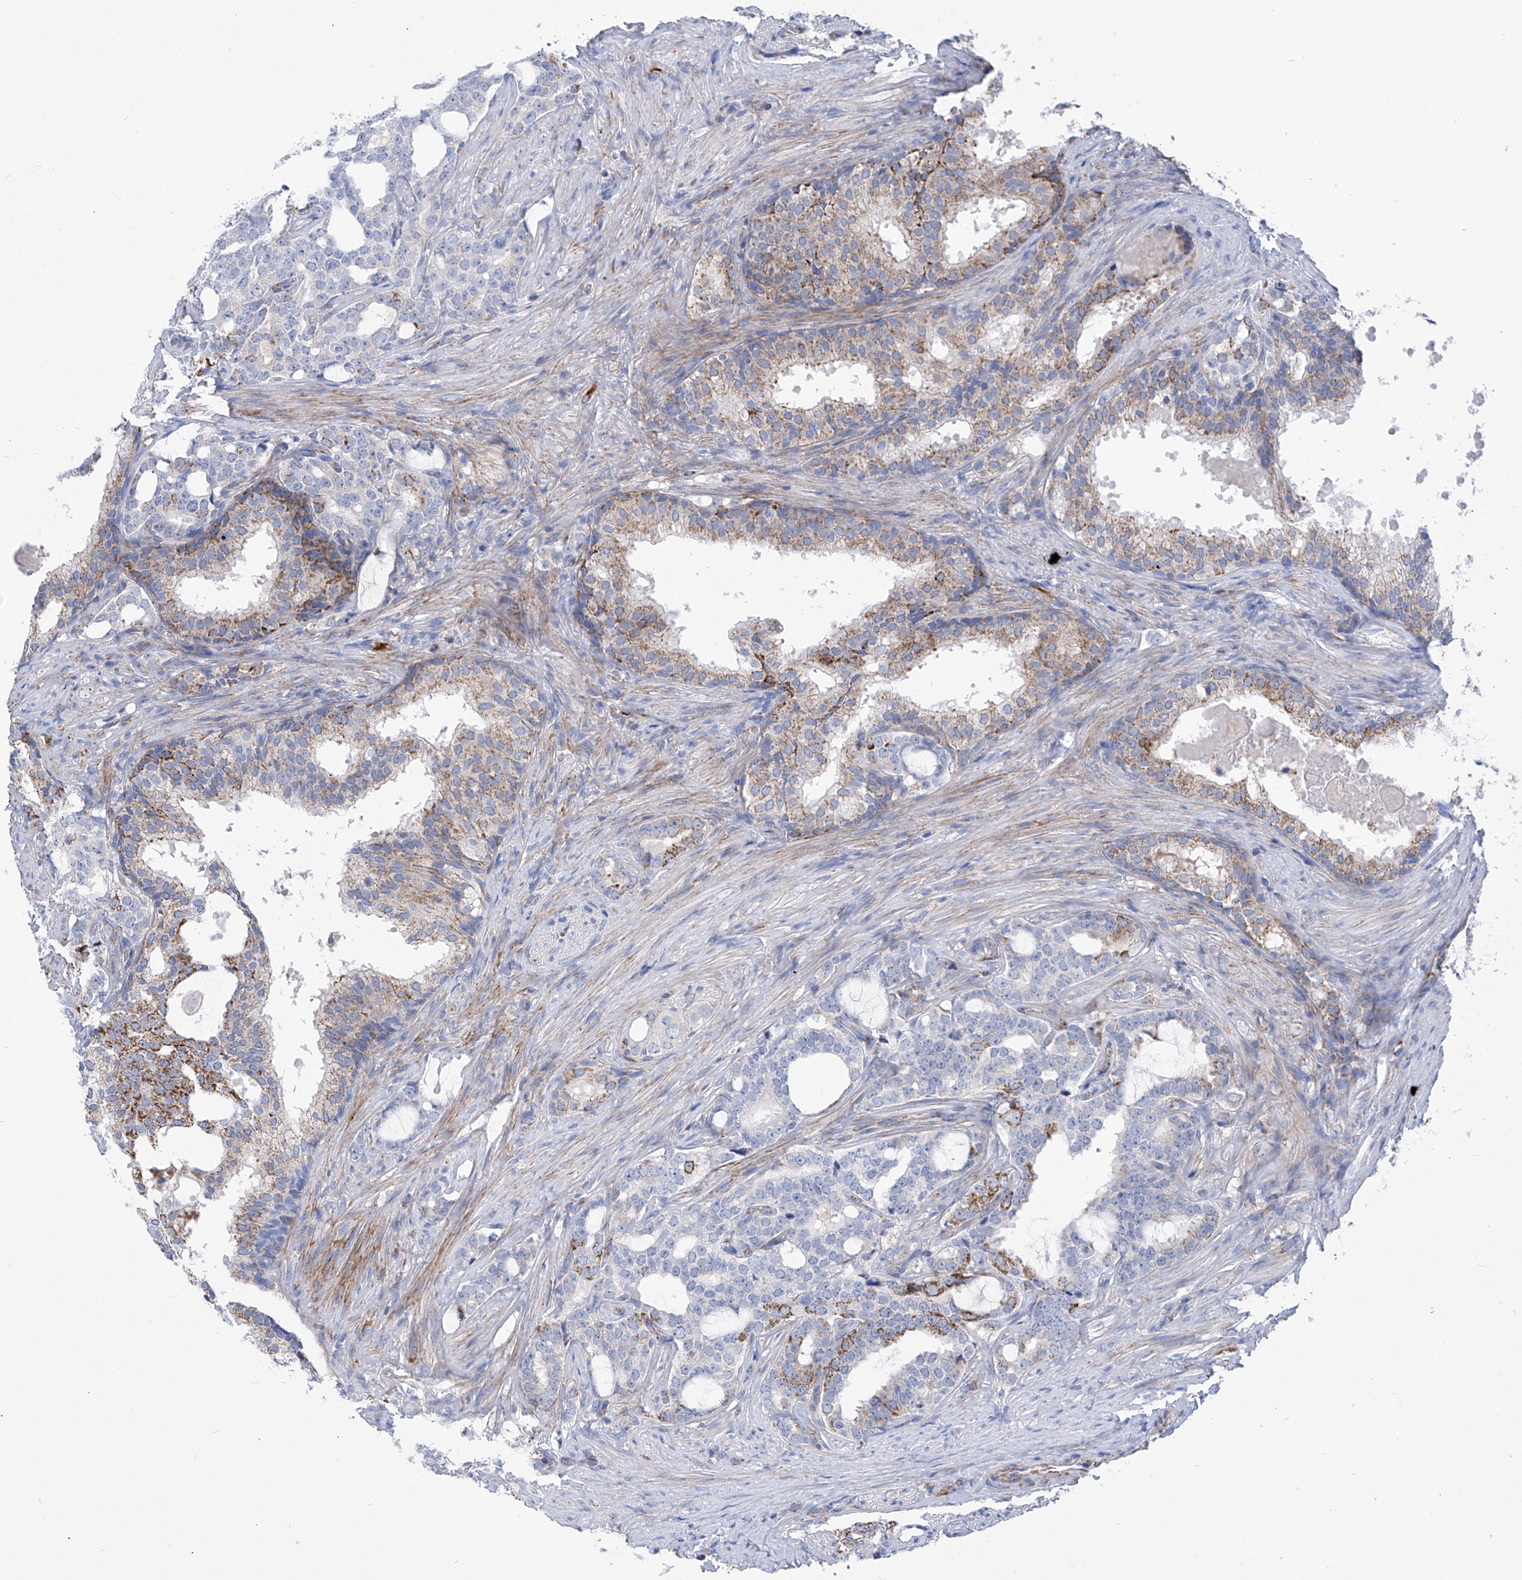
{"staining": {"intensity": "moderate", "quantity": "<25%", "location": "cytoplasmic/membranous"}, "tissue": "prostate cancer", "cell_type": "Tumor cells", "image_type": "cancer", "snomed": [{"axis": "morphology", "description": "Adenocarcinoma, High grade"}, {"axis": "topography", "description": "Prostate"}], "caption": "Prostate cancer (adenocarcinoma (high-grade)) was stained to show a protein in brown. There is low levels of moderate cytoplasmic/membranous staining in about <25% of tumor cells.", "gene": "SRBD1", "patient": {"sex": "male", "age": 64}}